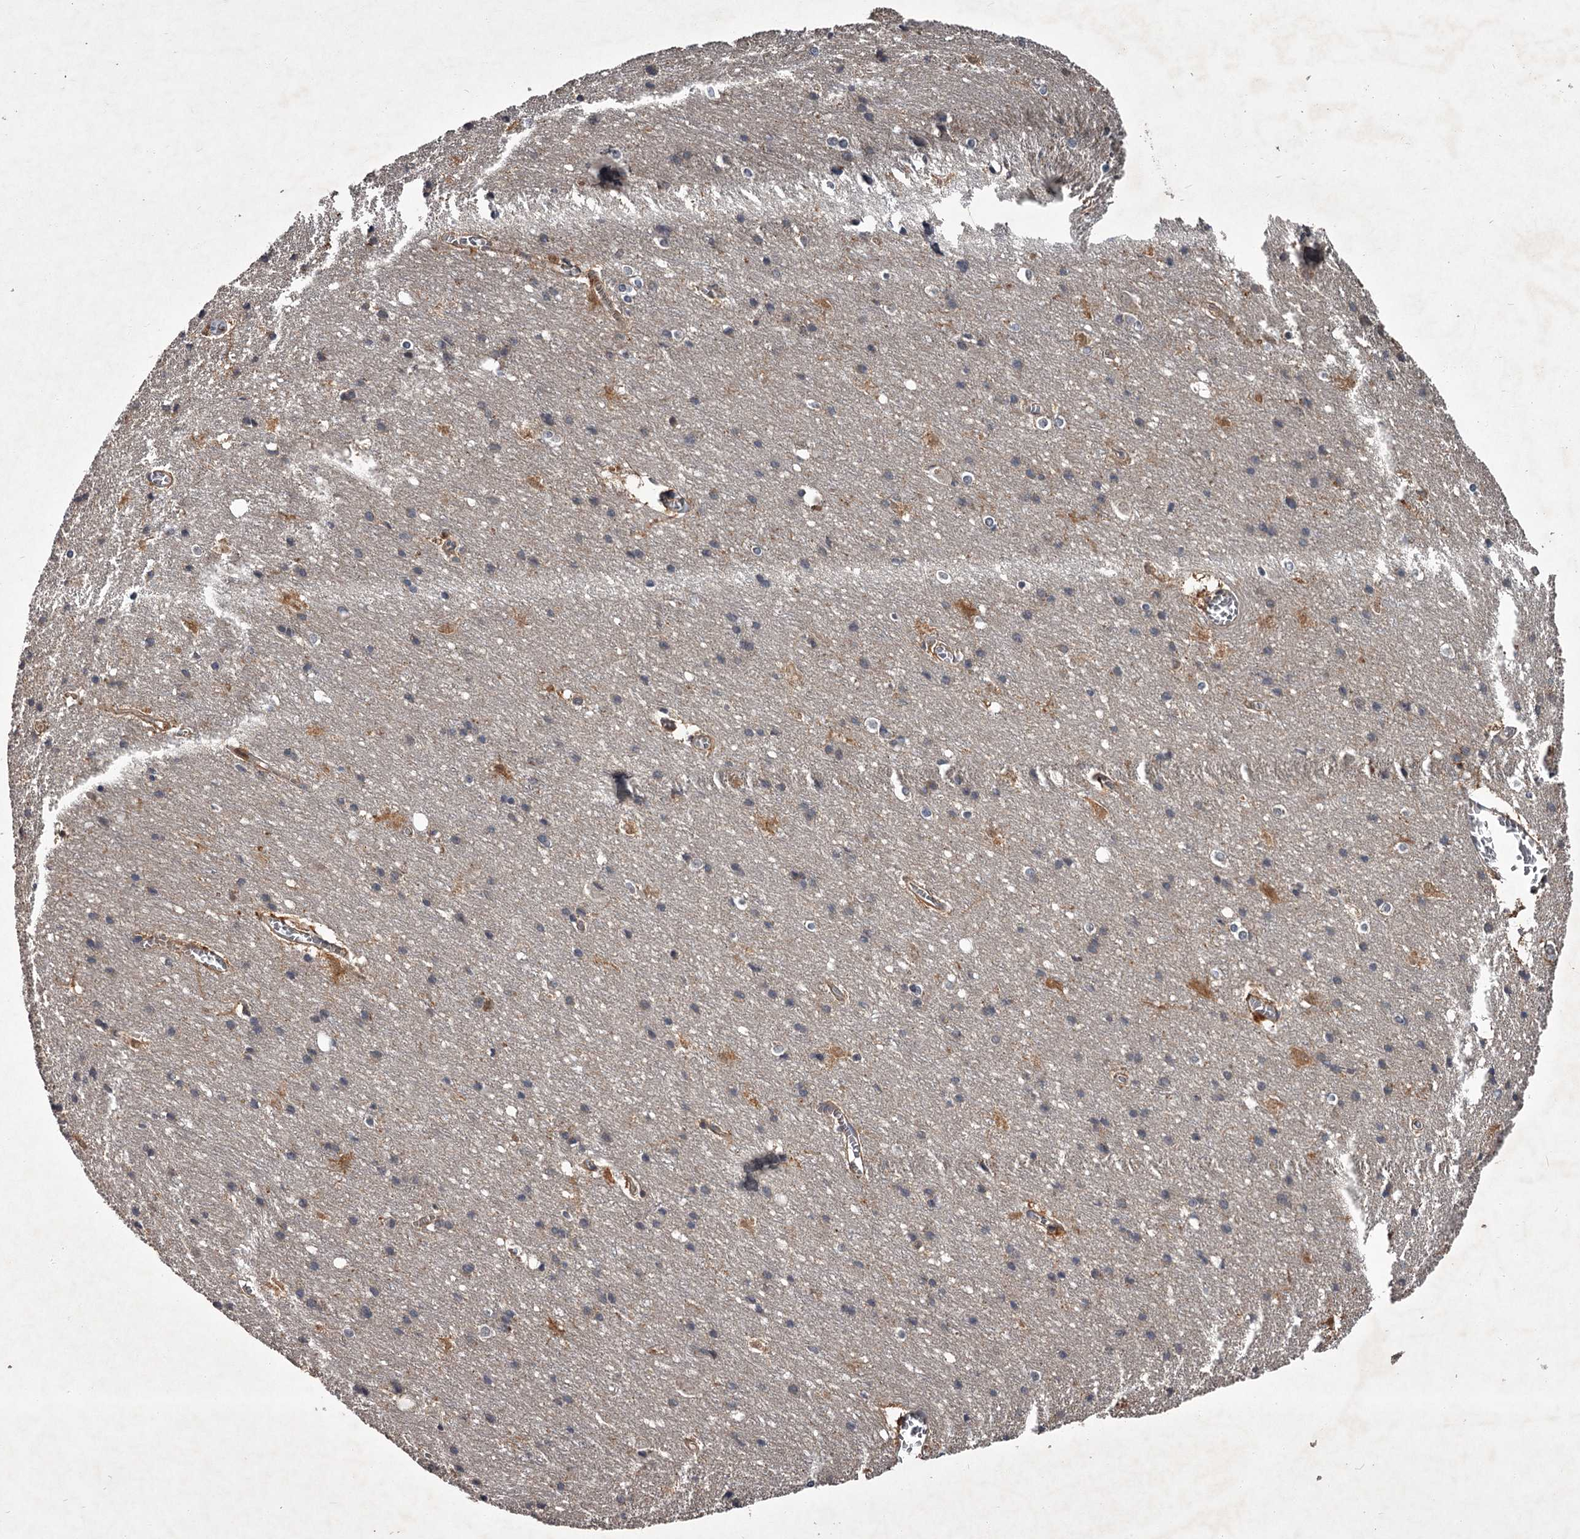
{"staining": {"intensity": "negative", "quantity": "none", "location": "none"}, "tissue": "cerebral cortex", "cell_type": "Endothelial cells", "image_type": "normal", "snomed": [{"axis": "morphology", "description": "Normal tissue, NOS"}, {"axis": "topography", "description": "Cerebral cortex"}], "caption": "Immunohistochemistry of normal human cerebral cortex reveals no expression in endothelial cells. (Brightfield microscopy of DAB (3,3'-diaminobenzidine) IHC at high magnification).", "gene": "UNC93B1", "patient": {"sex": "male", "age": 54}}